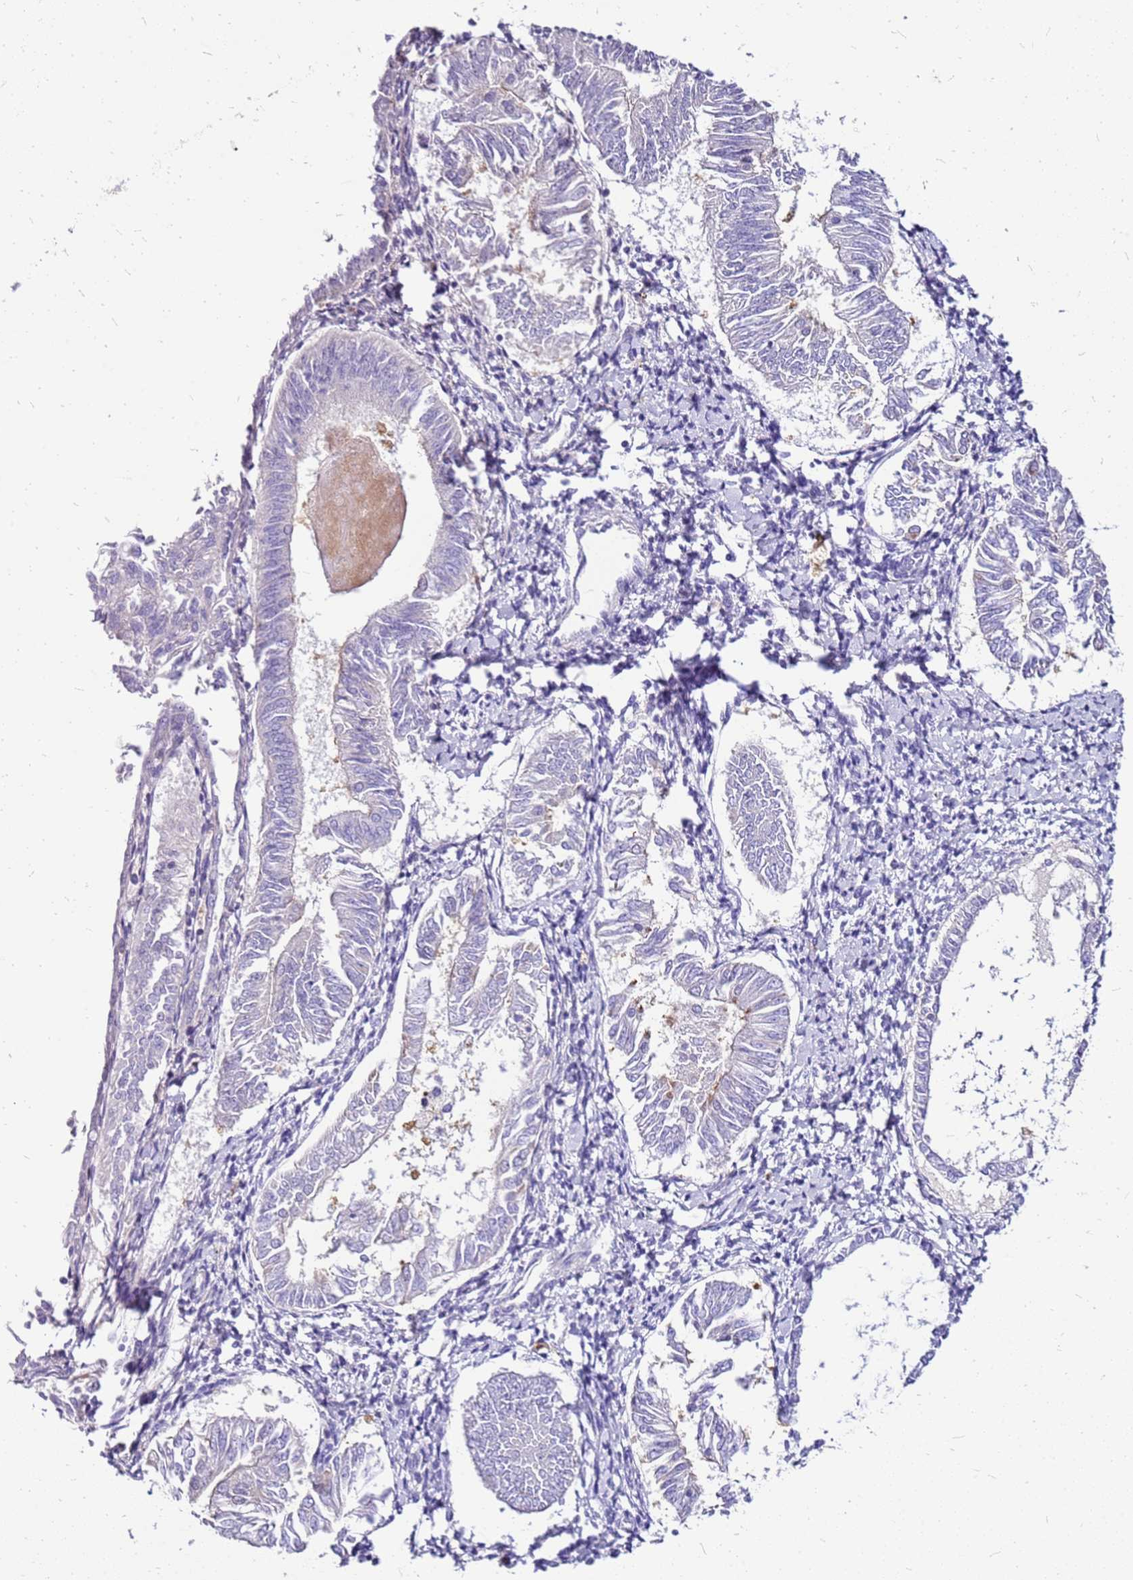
{"staining": {"intensity": "negative", "quantity": "none", "location": "none"}, "tissue": "endometrial cancer", "cell_type": "Tumor cells", "image_type": "cancer", "snomed": [{"axis": "morphology", "description": "Adenocarcinoma, NOS"}, {"axis": "topography", "description": "Endometrium"}], "caption": "A high-resolution photomicrograph shows IHC staining of endometrial cancer, which shows no significant expression in tumor cells.", "gene": "DCDC2B", "patient": {"sex": "female", "age": 58}}